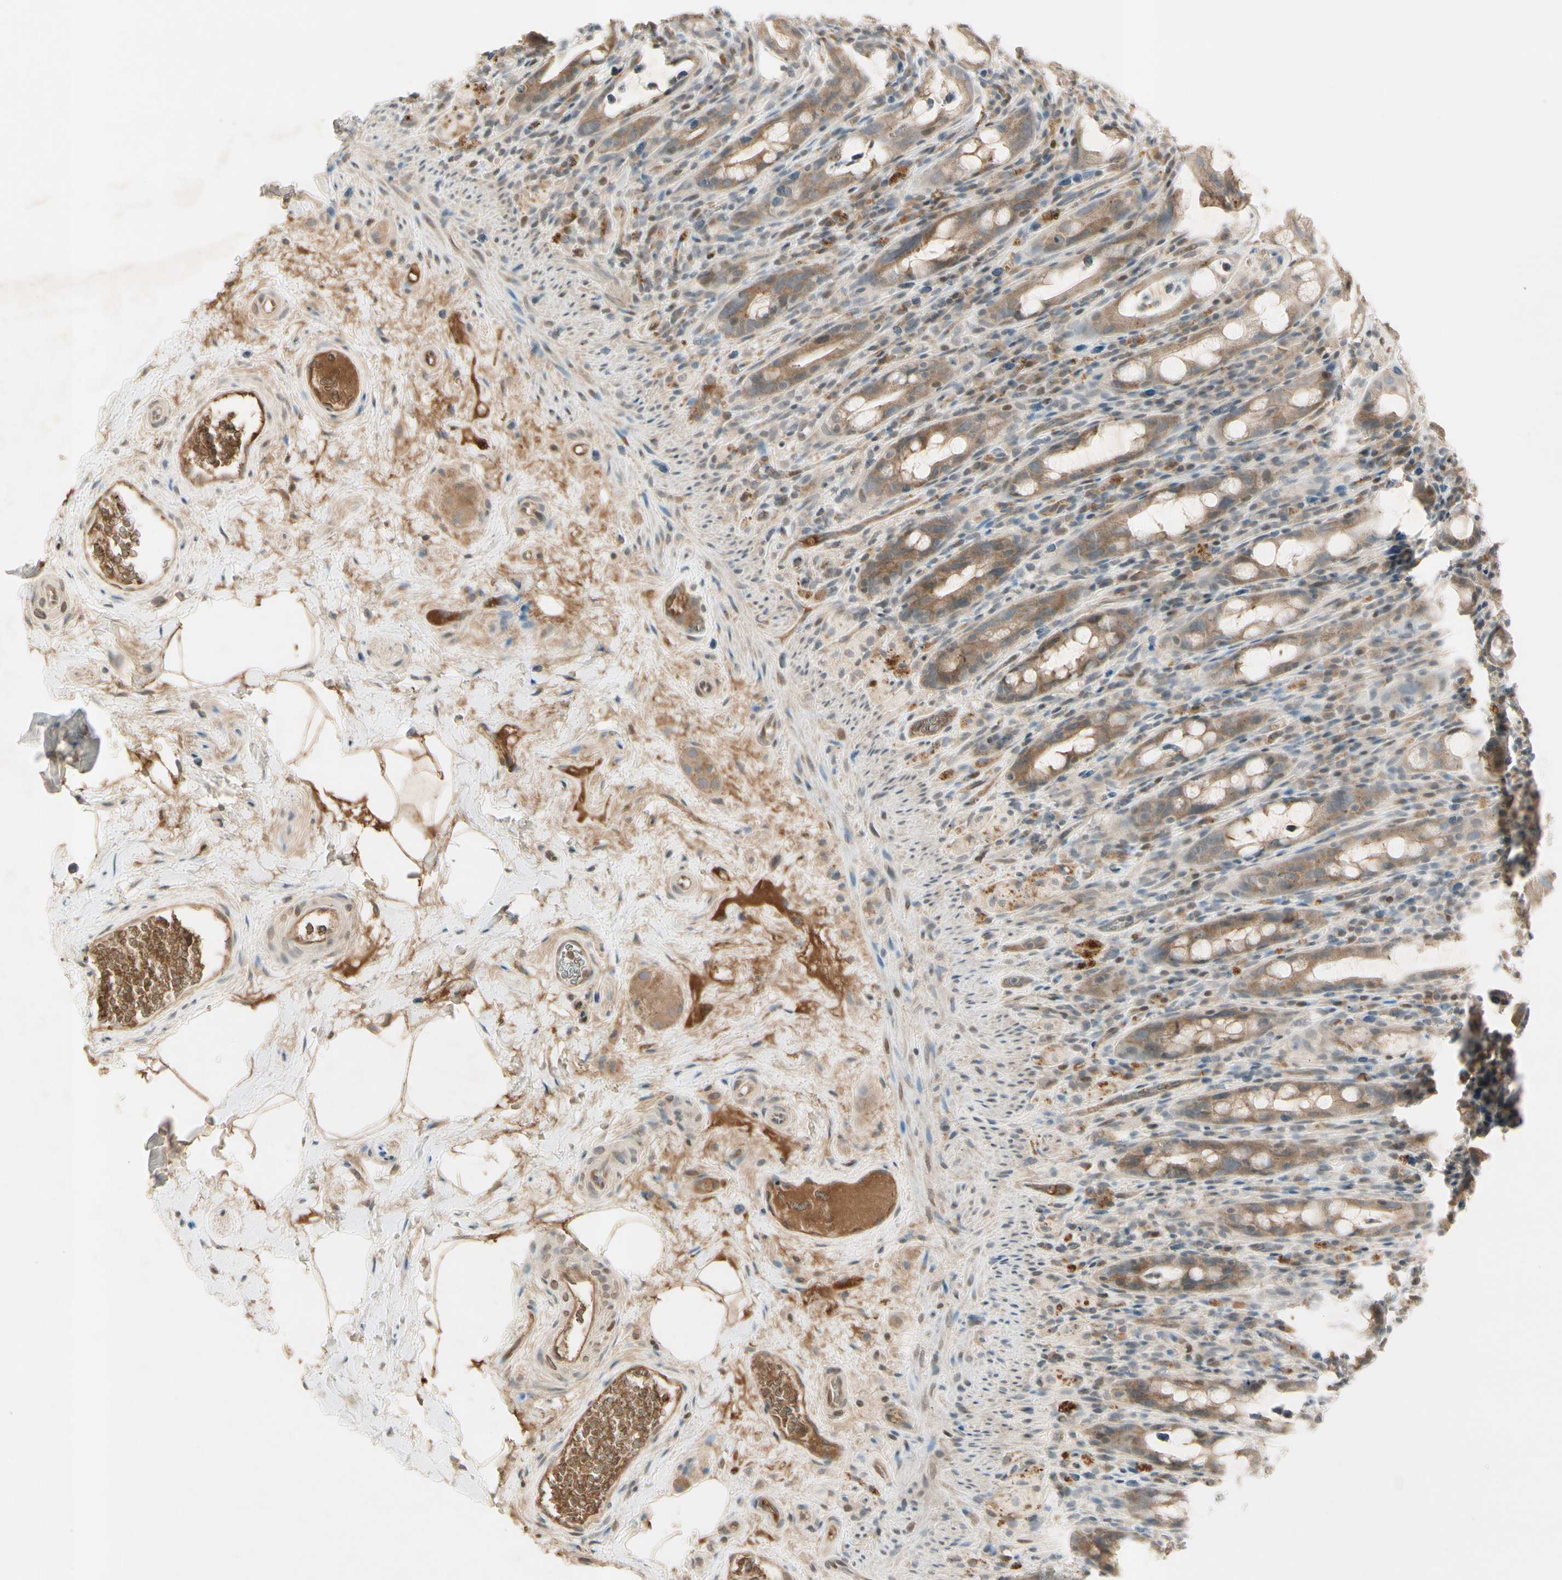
{"staining": {"intensity": "moderate", "quantity": ">75%", "location": "cytoplasmic/membranous"}, "tissue": "rectum", "cell_type": "Glandular cells", "image_type": "normal", "snomed": [{"axis": "morphology", "description": "Normal tissue, NOS"}, {"axis": "topography", "description": "Rectum"}], "caption": "Rectum stained with a protein marker demonstrates moderate staining in glandular cells.", "gene": "ICAM5", "patient": {"sex": "male", "age": 44}}